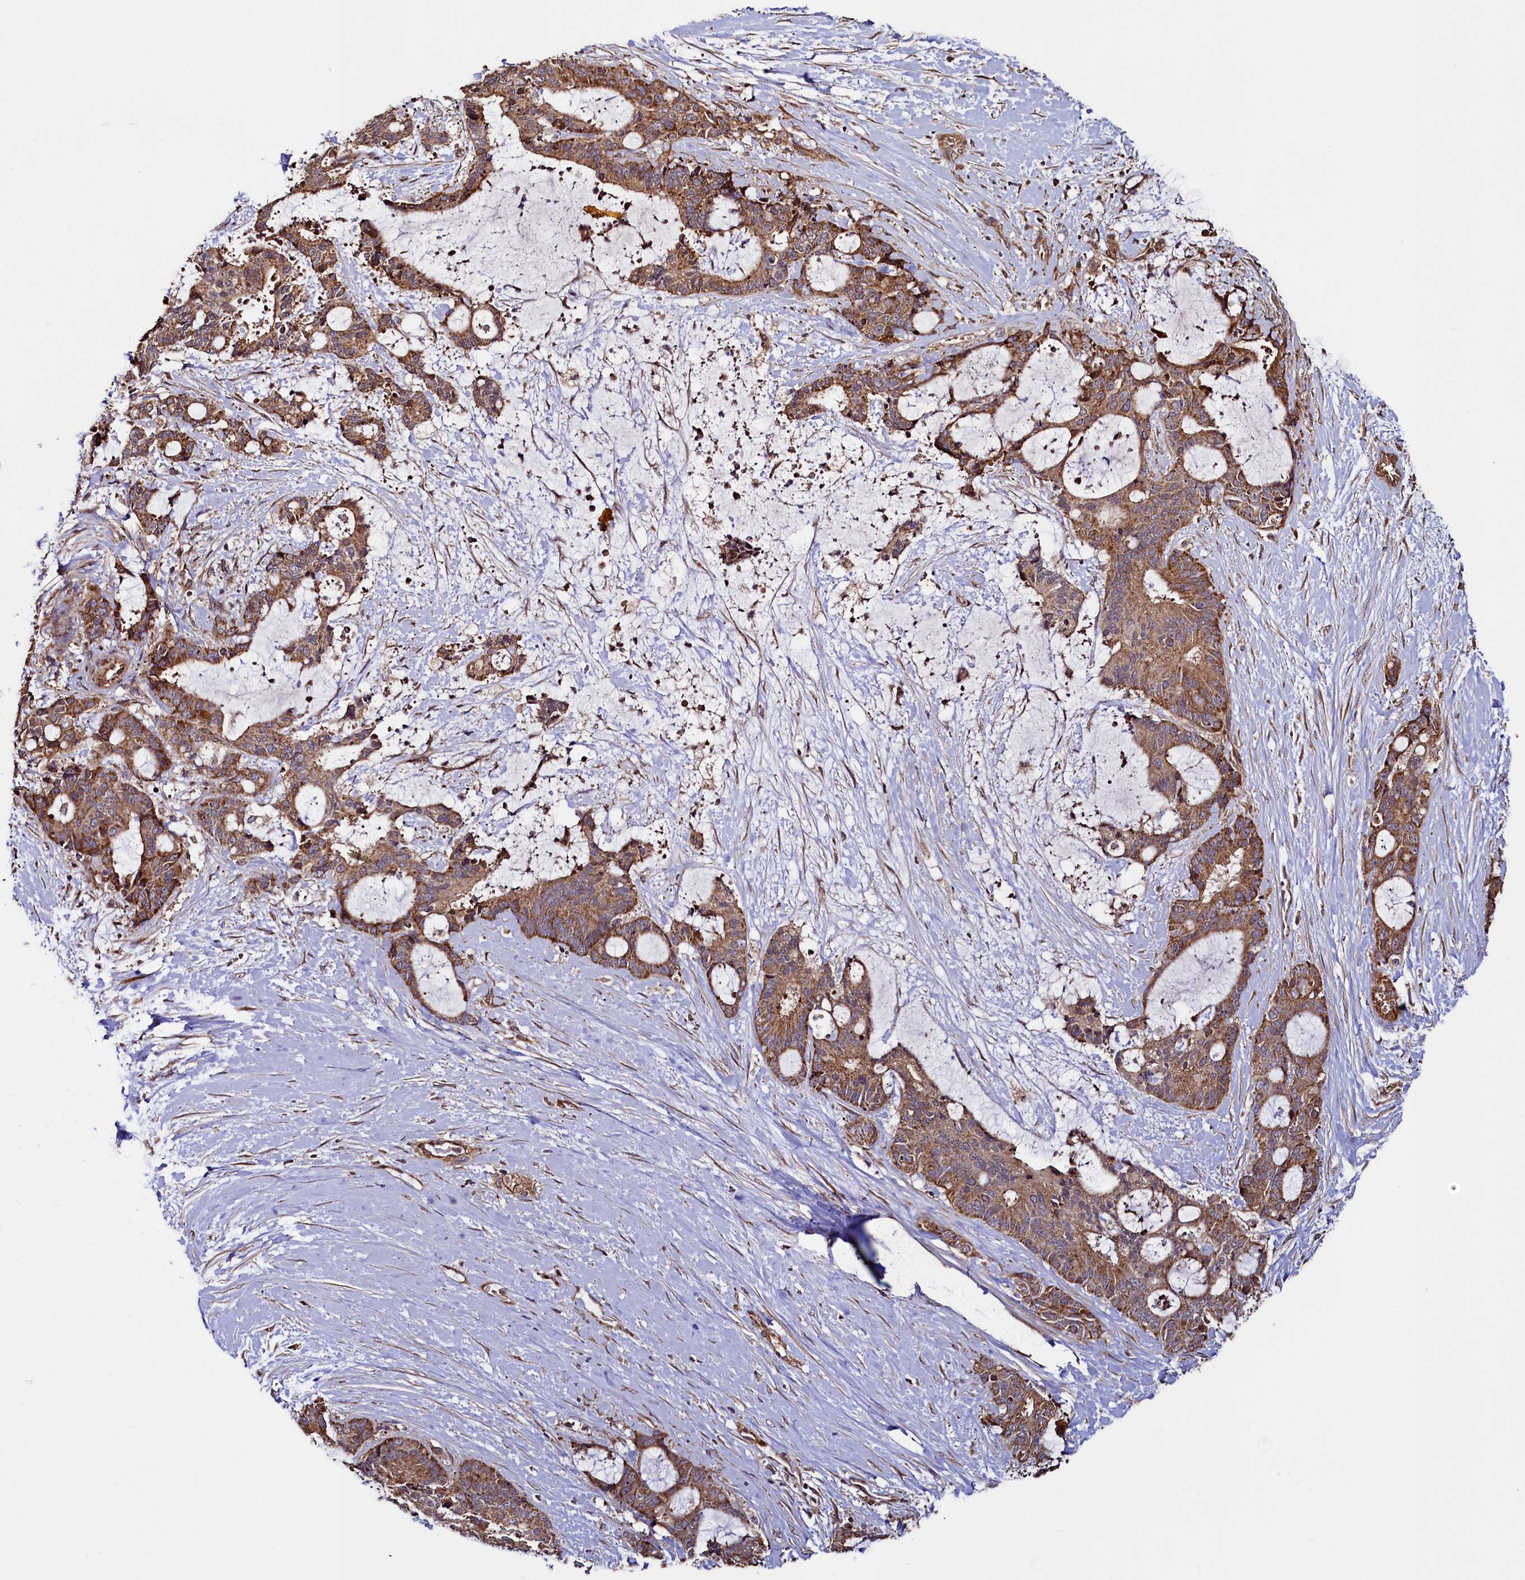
{"staining": {"intensity": "moderate", "quantity": ">75%", "location": "cytoplasmic/membranous"}, "tissue": "liver cancer", "cell_type": "Tumor cells", "image_type": "cancer", "snomed": [{"axis": "morphology", "description": "Normal tissue, NOS"}, {"axis": "morphology", "description": "Cholangiocarcinoma"}, {"axis": "topography", "description": "Liver"}, {"axis": "topography", "description": "Peripheral nerve tissue"}], "caption": "Human liver cholangiocarcinoma stained with a protein marker demonstrates moderate staining in tumor cells.", "gene": "RBFA", "patient": {"sex": "female", "age": 73}}